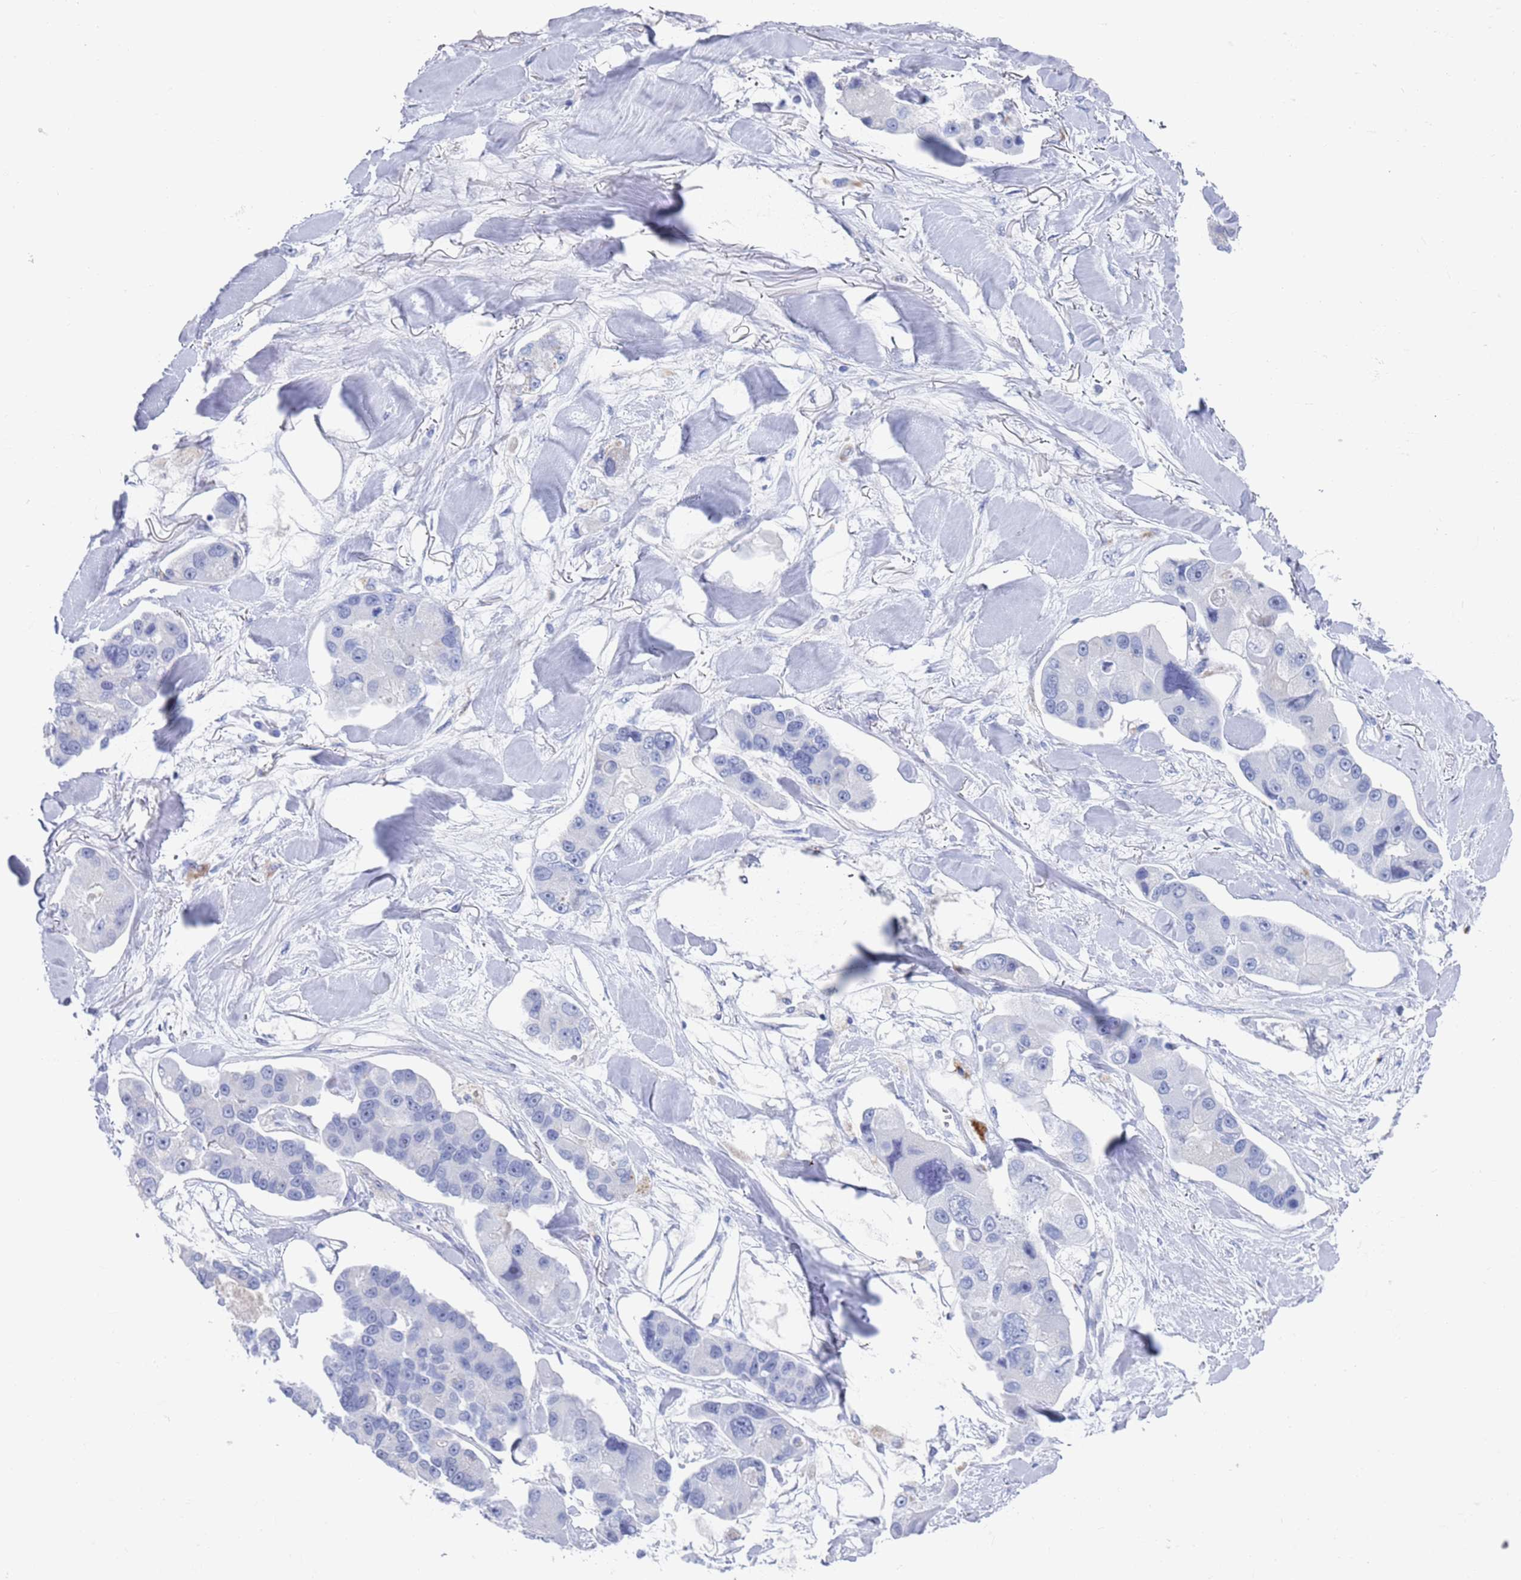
{"staining": {"intensity": "negative", "quantity": "none", "location": "none"}, "tissue": "lung cancer", "cell_type": "Tumor cells", "image_type": "cancer", "snomed": [{"axis": "morphology", "description": "Adenocarcinoma, NOS"}, {"axis": "topography", "description": "Lung"}], "caption": "This is an immunohistochemistry micrograph of lung cancer (adenocarcinoma). There is no staining in tumor cells.", "gene": "FUCA1", "patient": {"sex": "female", "age": 54}}